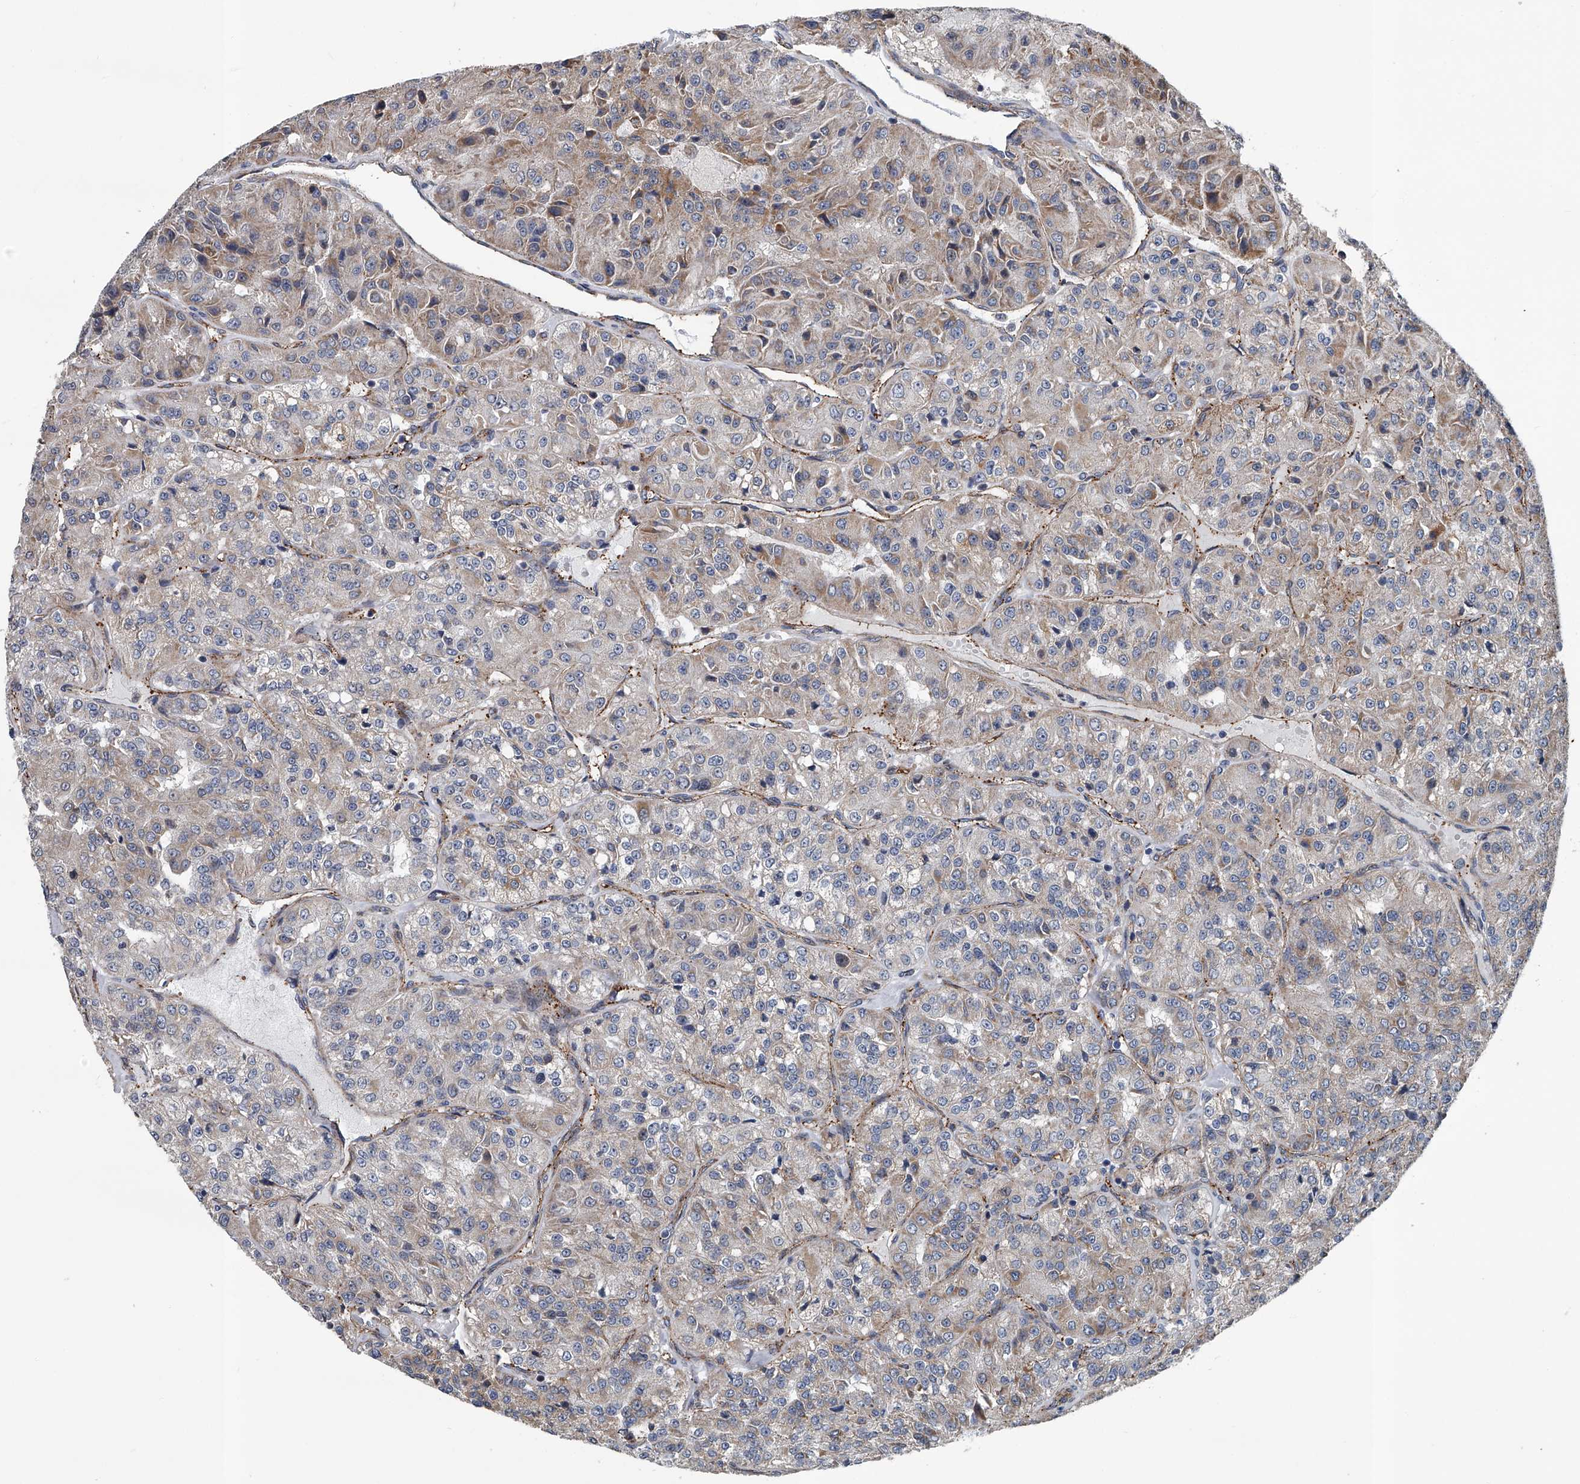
{"staining": {"intensity": "weak", "quantity": "<25%", "location": "cytoplasmic/membranous"}, "tissue": "renal cancer", "cell_type": "Tumor cells", "image_type": "cancer", "snomed": [{"axis": "morphology", "description": "Adenocarcinoma, NOS"}, {"axis": "topography", "description": "Kidney"}], "caption": "Protein analysis of adenocarcinoma (renal) displays no significant expression in tumor cells.", "gene": "LDLRAD2", "patient": {"sex": "female", "age": 63}}